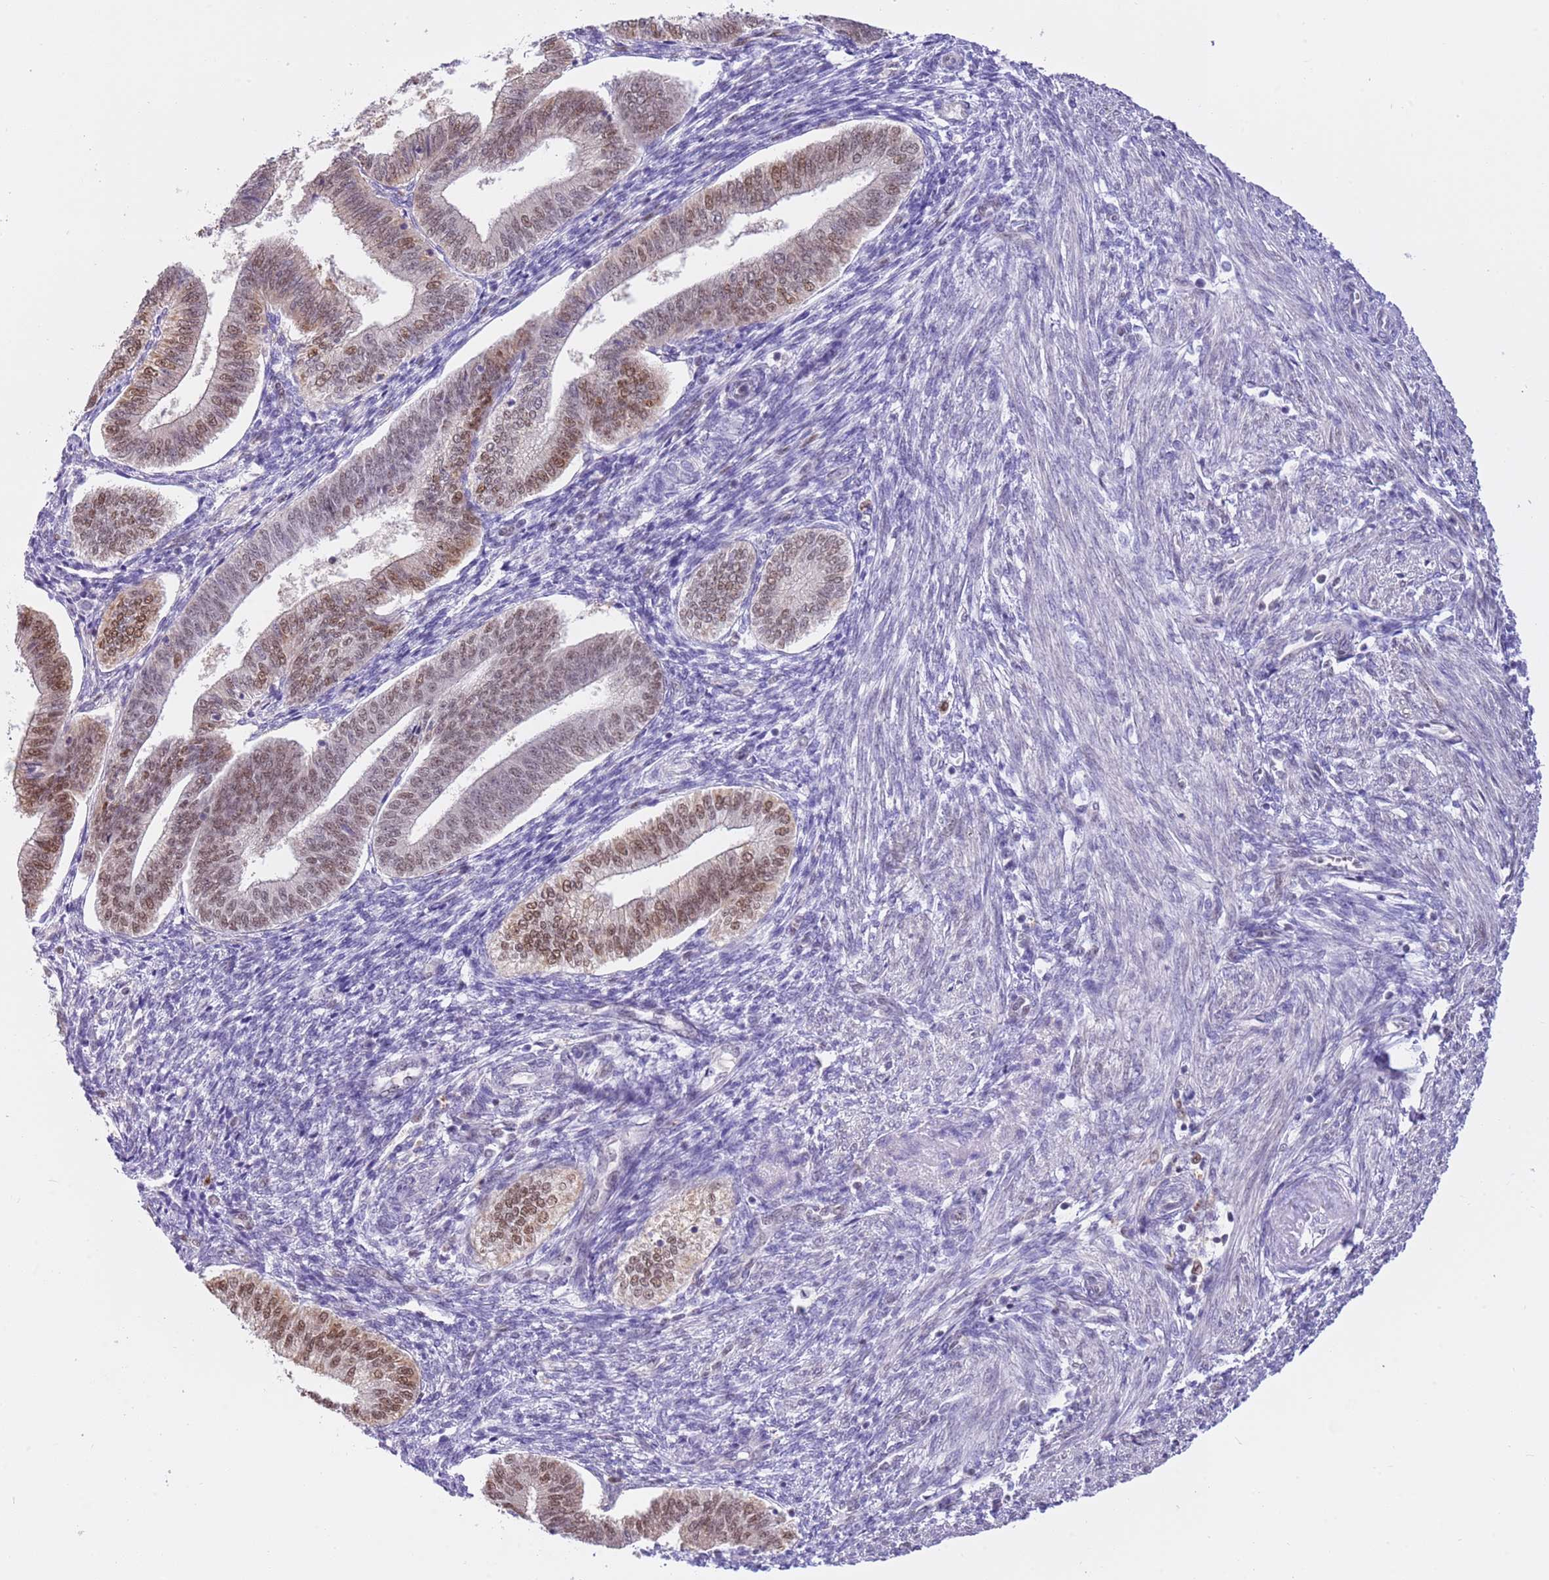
{"staining": {"intensity": "negative", "quantity": "none", "location": "none"}, "tissue": "endometrium", "cell_type": "Cells in endometrial stroma", "image_type": "normal", "snomed": [{"axis": "morphology", "description": "Normal tissue, NOS"}, {"axis": "topography", "description": "Endometrium"}], "caption": "DAB immunohistochemical staining of normal endometrium demonstrates no significant positivity in cells in endometrial stroma.", "gene": "DDI2", "patient": {"sex": "female", "age": 34}}